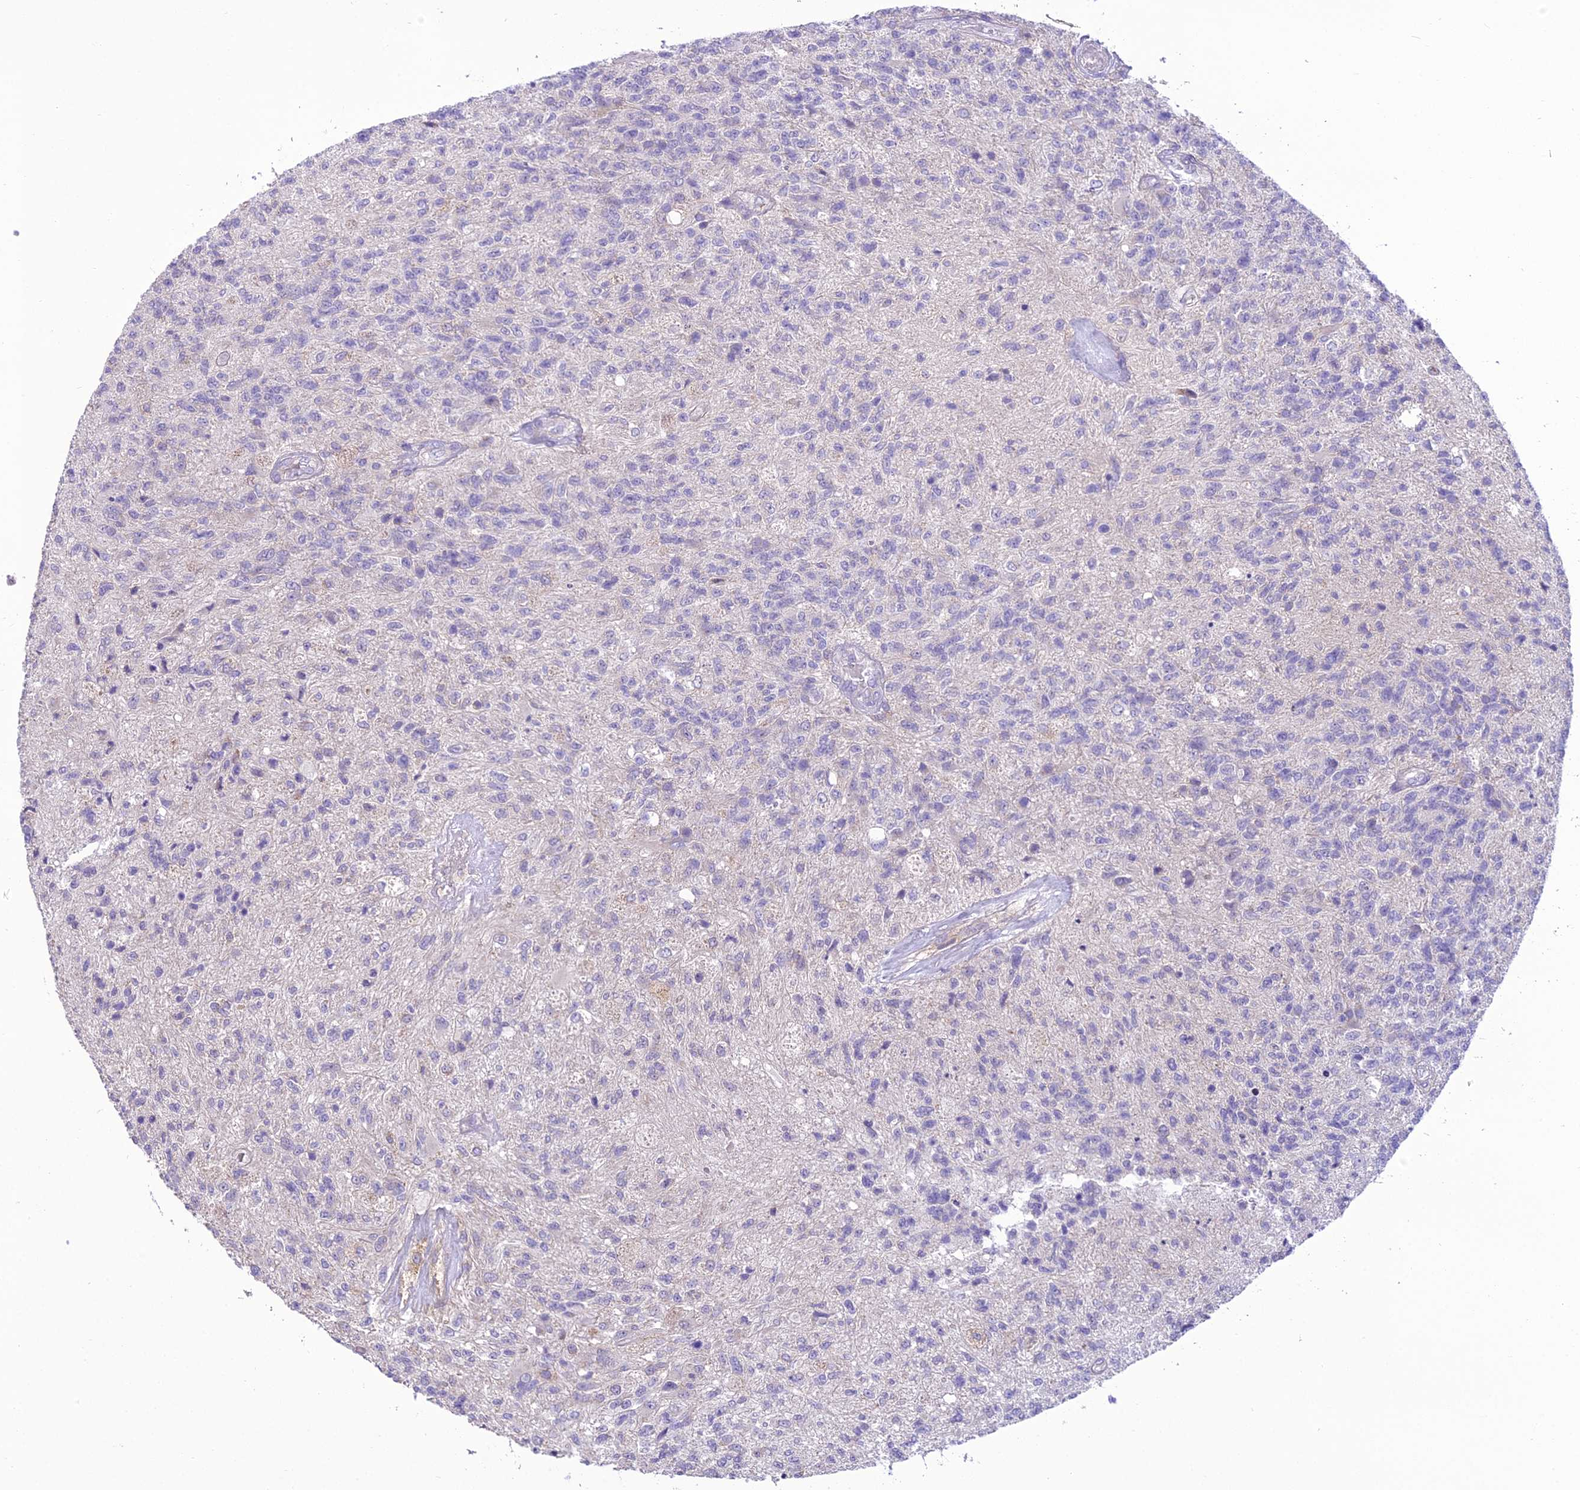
{"staining": {"intensity": "negative", "quantity": "none", "location": "none"}, "tissue": "glioma", "cell_type": "Tumor cells", "image_type": "cancer", "snomed": [{"axis": "morphology", "description": "Glioma, malignant, High grade"}, {"axis": "topography", "description": "Brain"}], "caption": "An immunohistochemistry image of glioma is shown. There is no staining in tumor cells of glioma.", "gene": "SCRT1", "patient": {"sex": "male", "age": 56}}